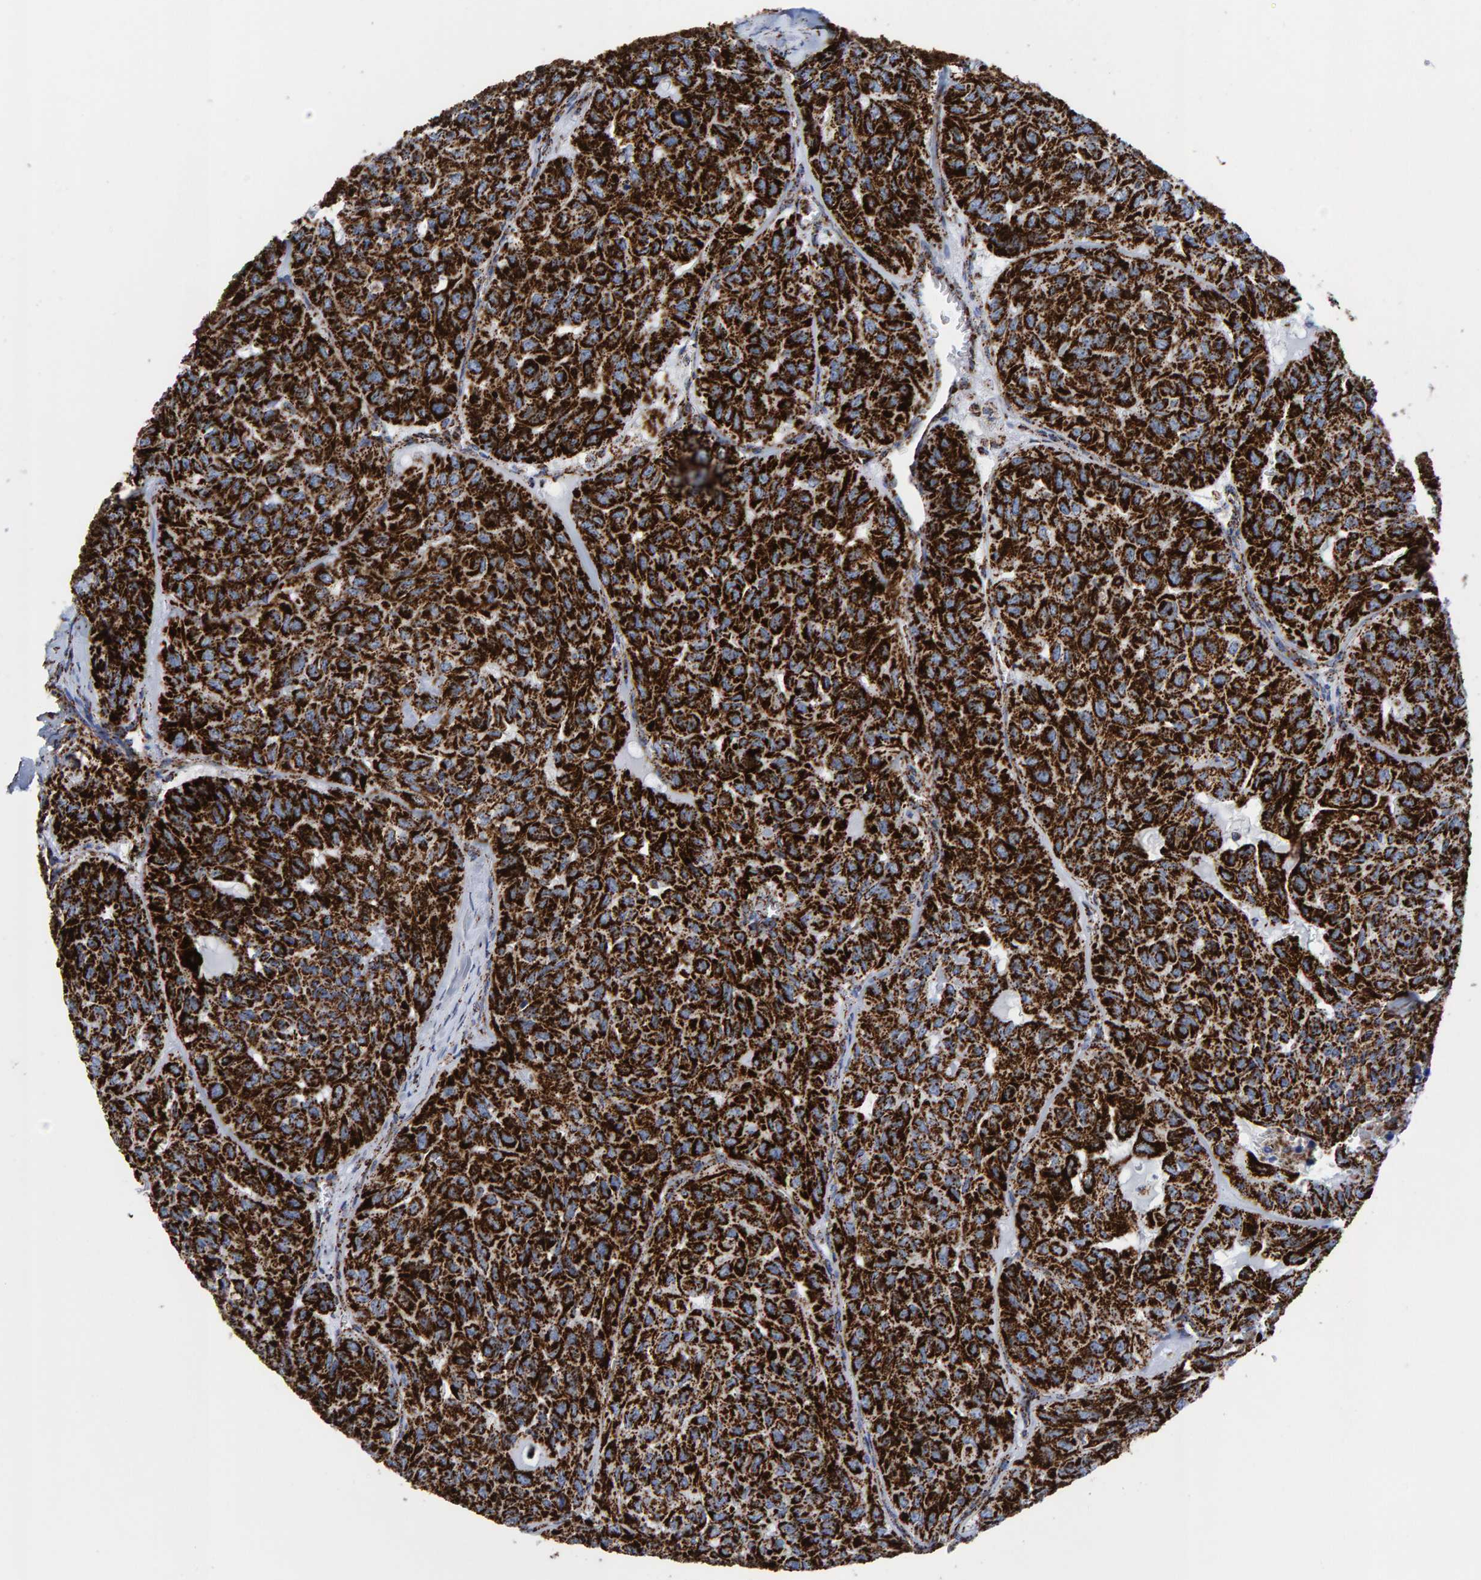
{"staining": {"intensity": "strong", "quantity": ">75%", "location": "cytoplasmic/membranous"}, "tissue": "head and neck cancer", "cell_type": "Tumor cells", "image_type": "cancer", "snomed": [{"axis": "morphology", "description": "Adenocarcinoma, NOS"}, {"axis": "topography", "description": "Salivary gland, NOS"}, {"axis": "topography", "description": "Head-Neck"}], "caption": "Immunohistochemistry photomicrograph of neoplastic tissue: human head and neck cancer stained using immunohistochemistry (IHC) exhibits high levels of strong protein expression localized specifically in the cytoplasmic/membranous of tumor cells, appearing as a cytoplasmic/membranous brown color.", "gene": "ENSG00000262660", "patient": {"sex": "female", "age": 76}}